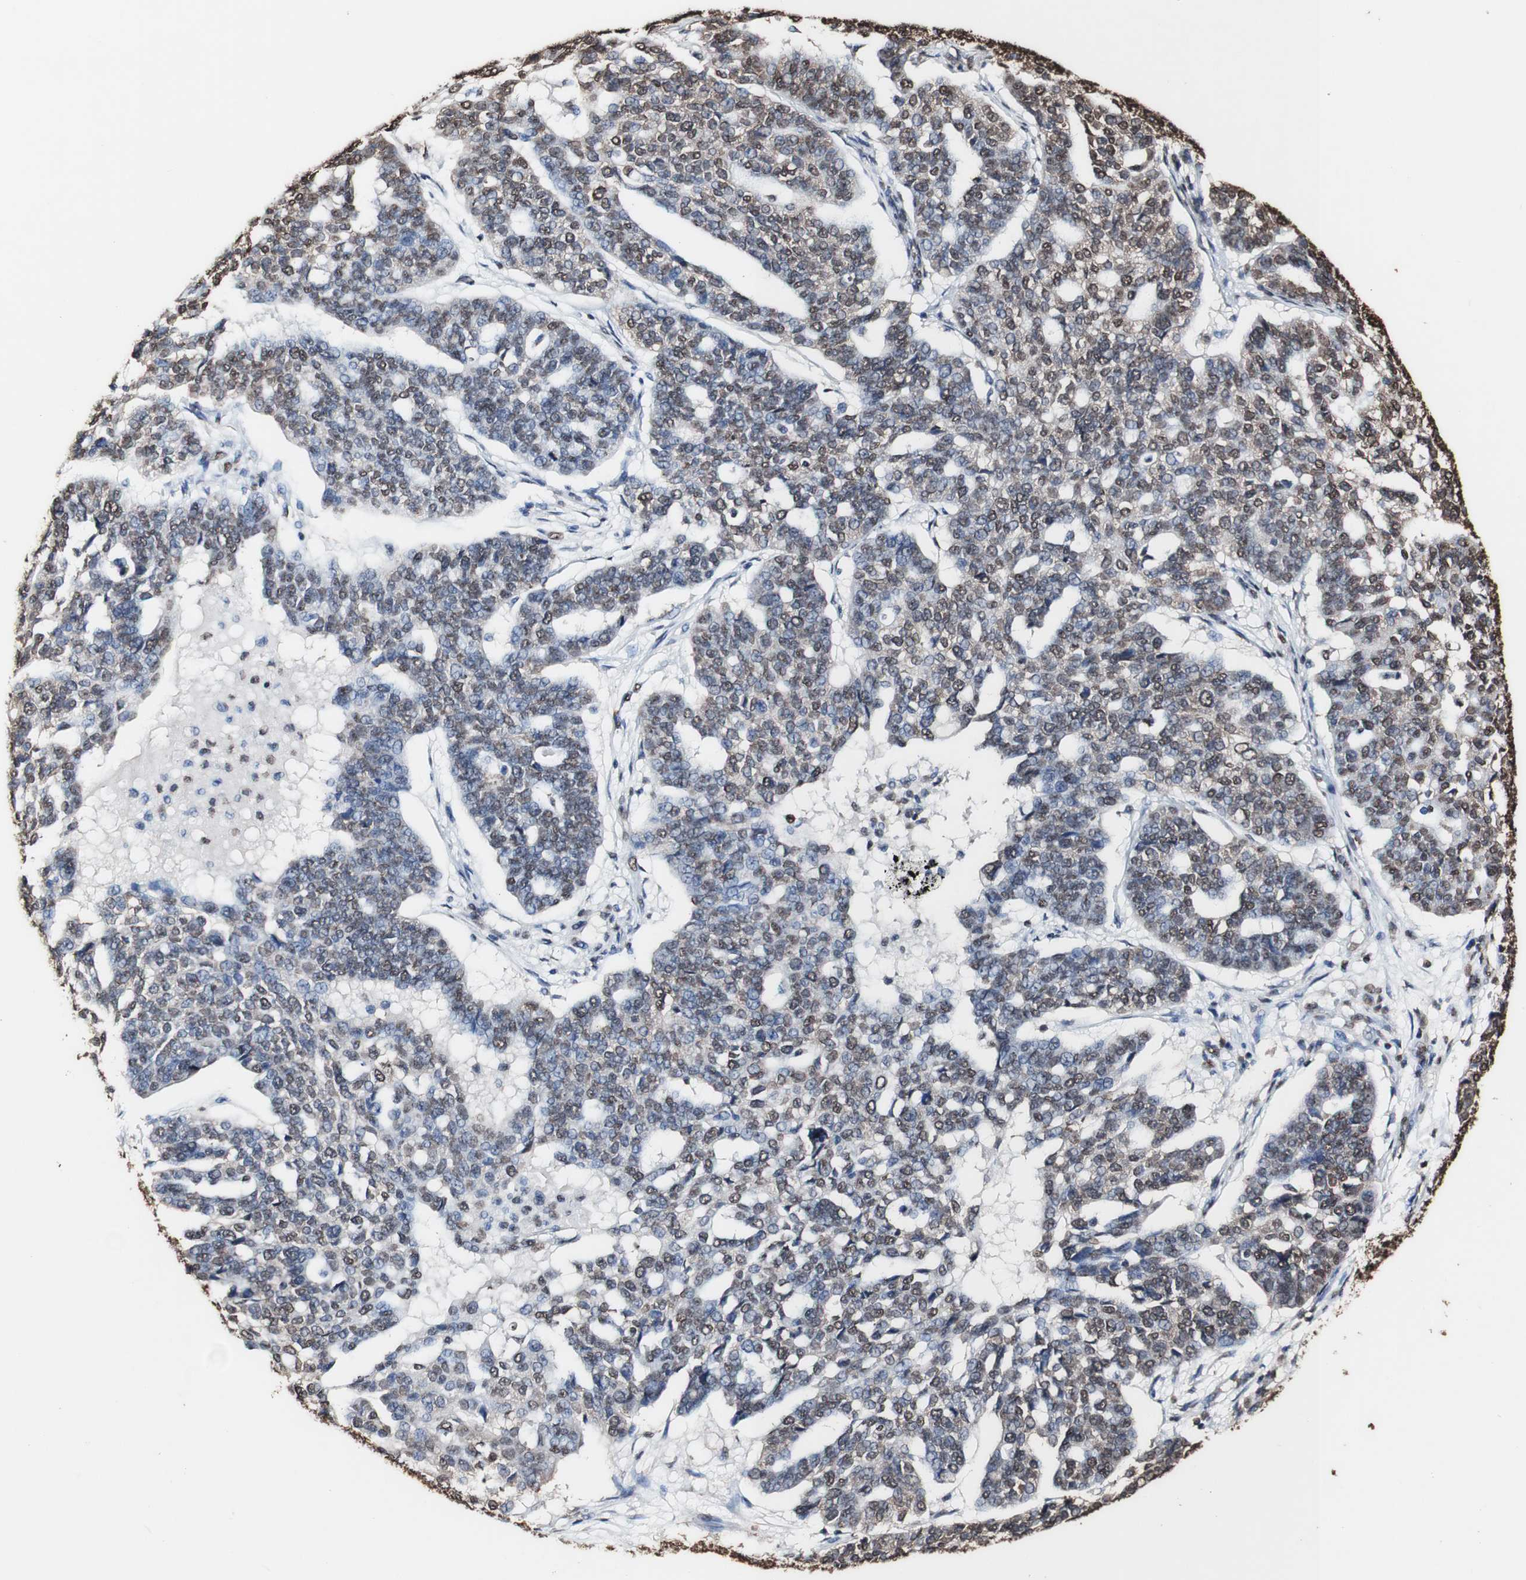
{"staining": {"intensity": "moderate", "quantity": "25%-75%", "location": "cytoplasmic/membranous,nuclear"}, "tissue": "ovarian cancer", "cell_type": "Tumor cells", "image_type": "cancer", "snomed": [{"axis": "morphology", "description": "Cystadenocarcinoma, serous, NOS"}, {"axis": "topography", "description": "Ovary"}], "caption": "Immunohistochemical staining of ovarian cancer exhibits medium levels of moderate cytoplasmic/membranous and nuclear protein staining in approximately 25%-75% of tumor cells.", "gene": "PIDD1", "patient": {"sex": "female", "age": 59}}